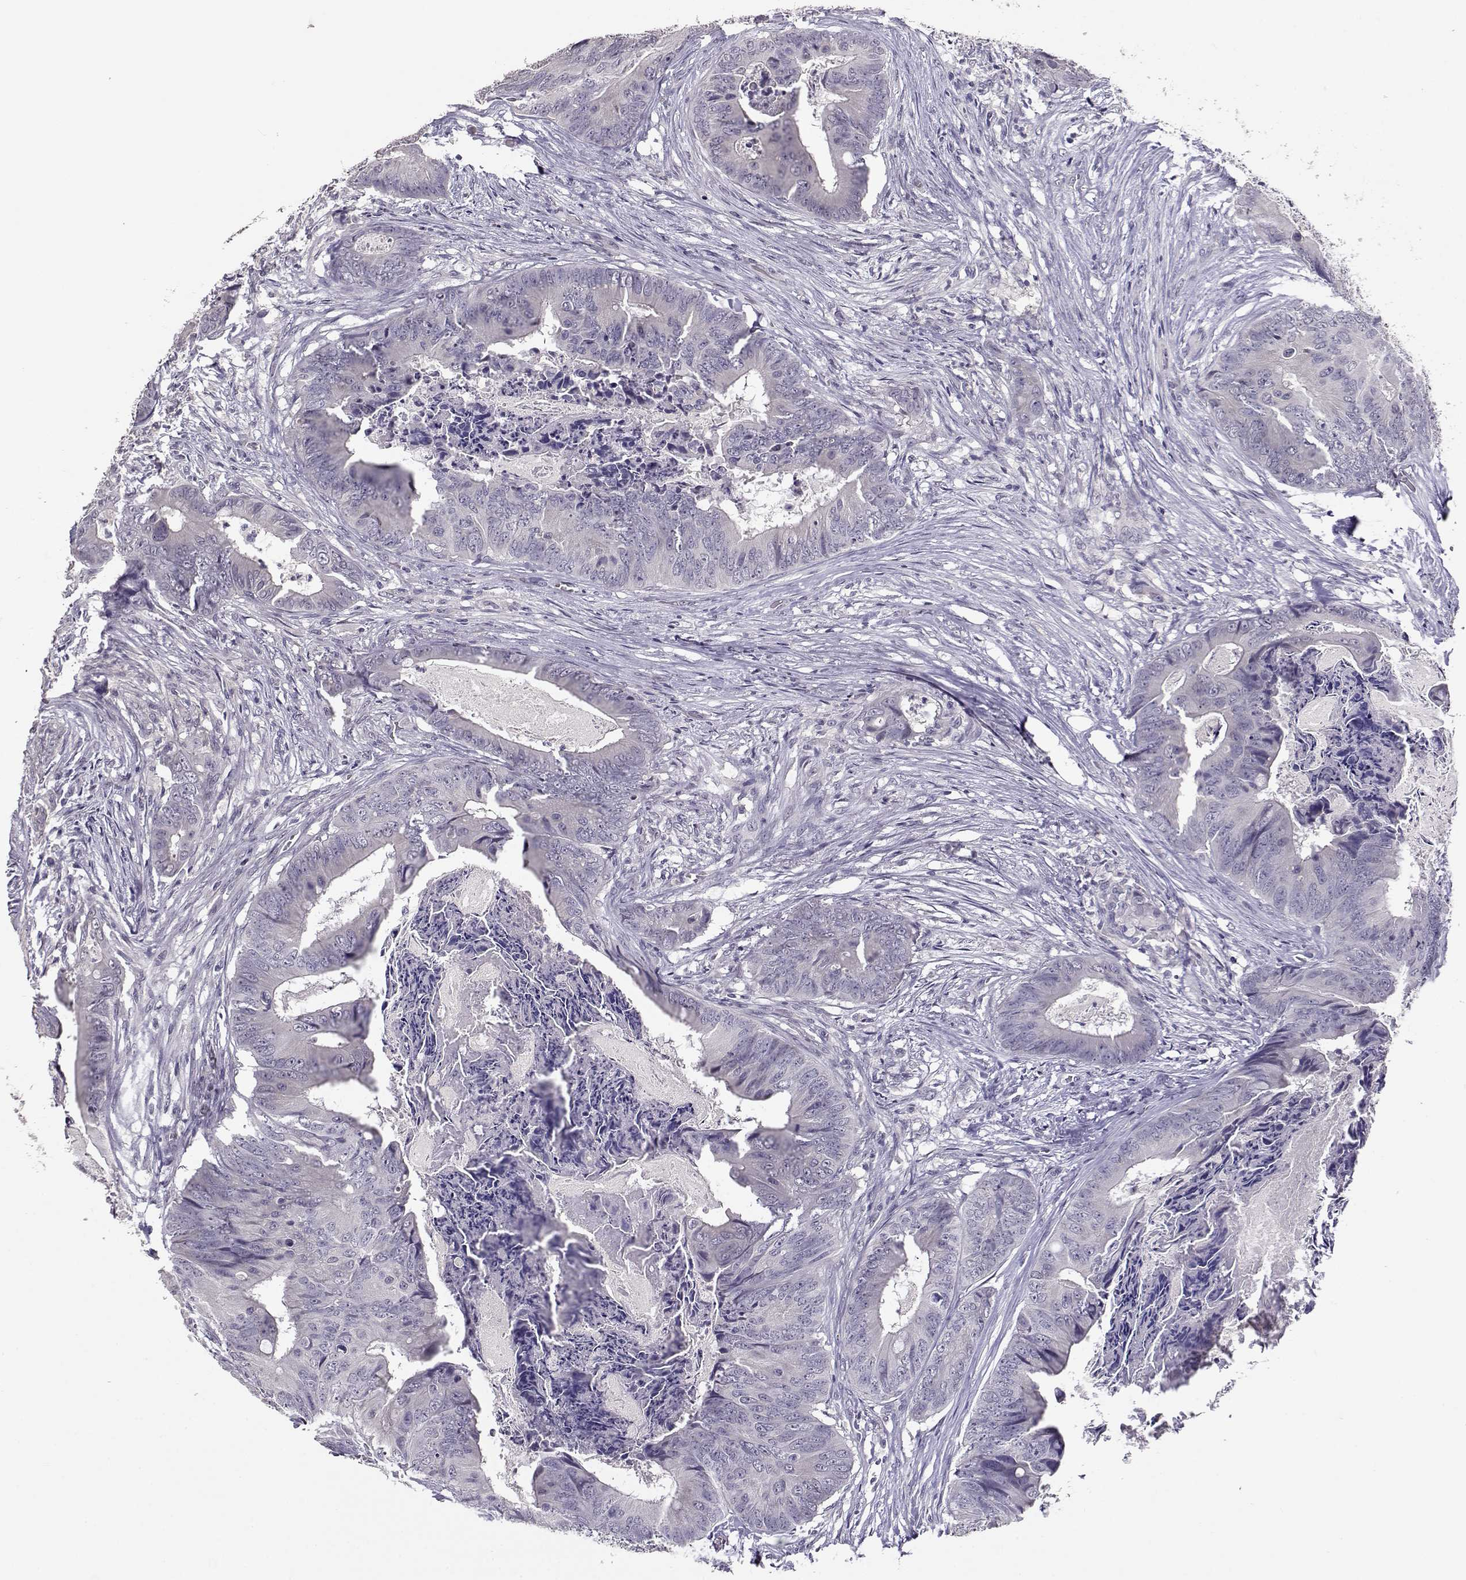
{"staining": {"intensity": "negative", "quantity": "none", "location": "none"}, "tissue": "colorectal cancer", "cell_type": "Tumor cells", "image_type": "cancer", "snomed": [{"axis": "morphology", "description": "Adenocarcinoma, NOS"}, {"axis": "topography", "description": "Colon"}], "caption": "This is a histopathology image of IHC staining of adenocarcinoma (colorectal), which shows no staining in tumor cells.", "gene": "RHOXF2", "patient": {"sex": "male", "age": 84}}